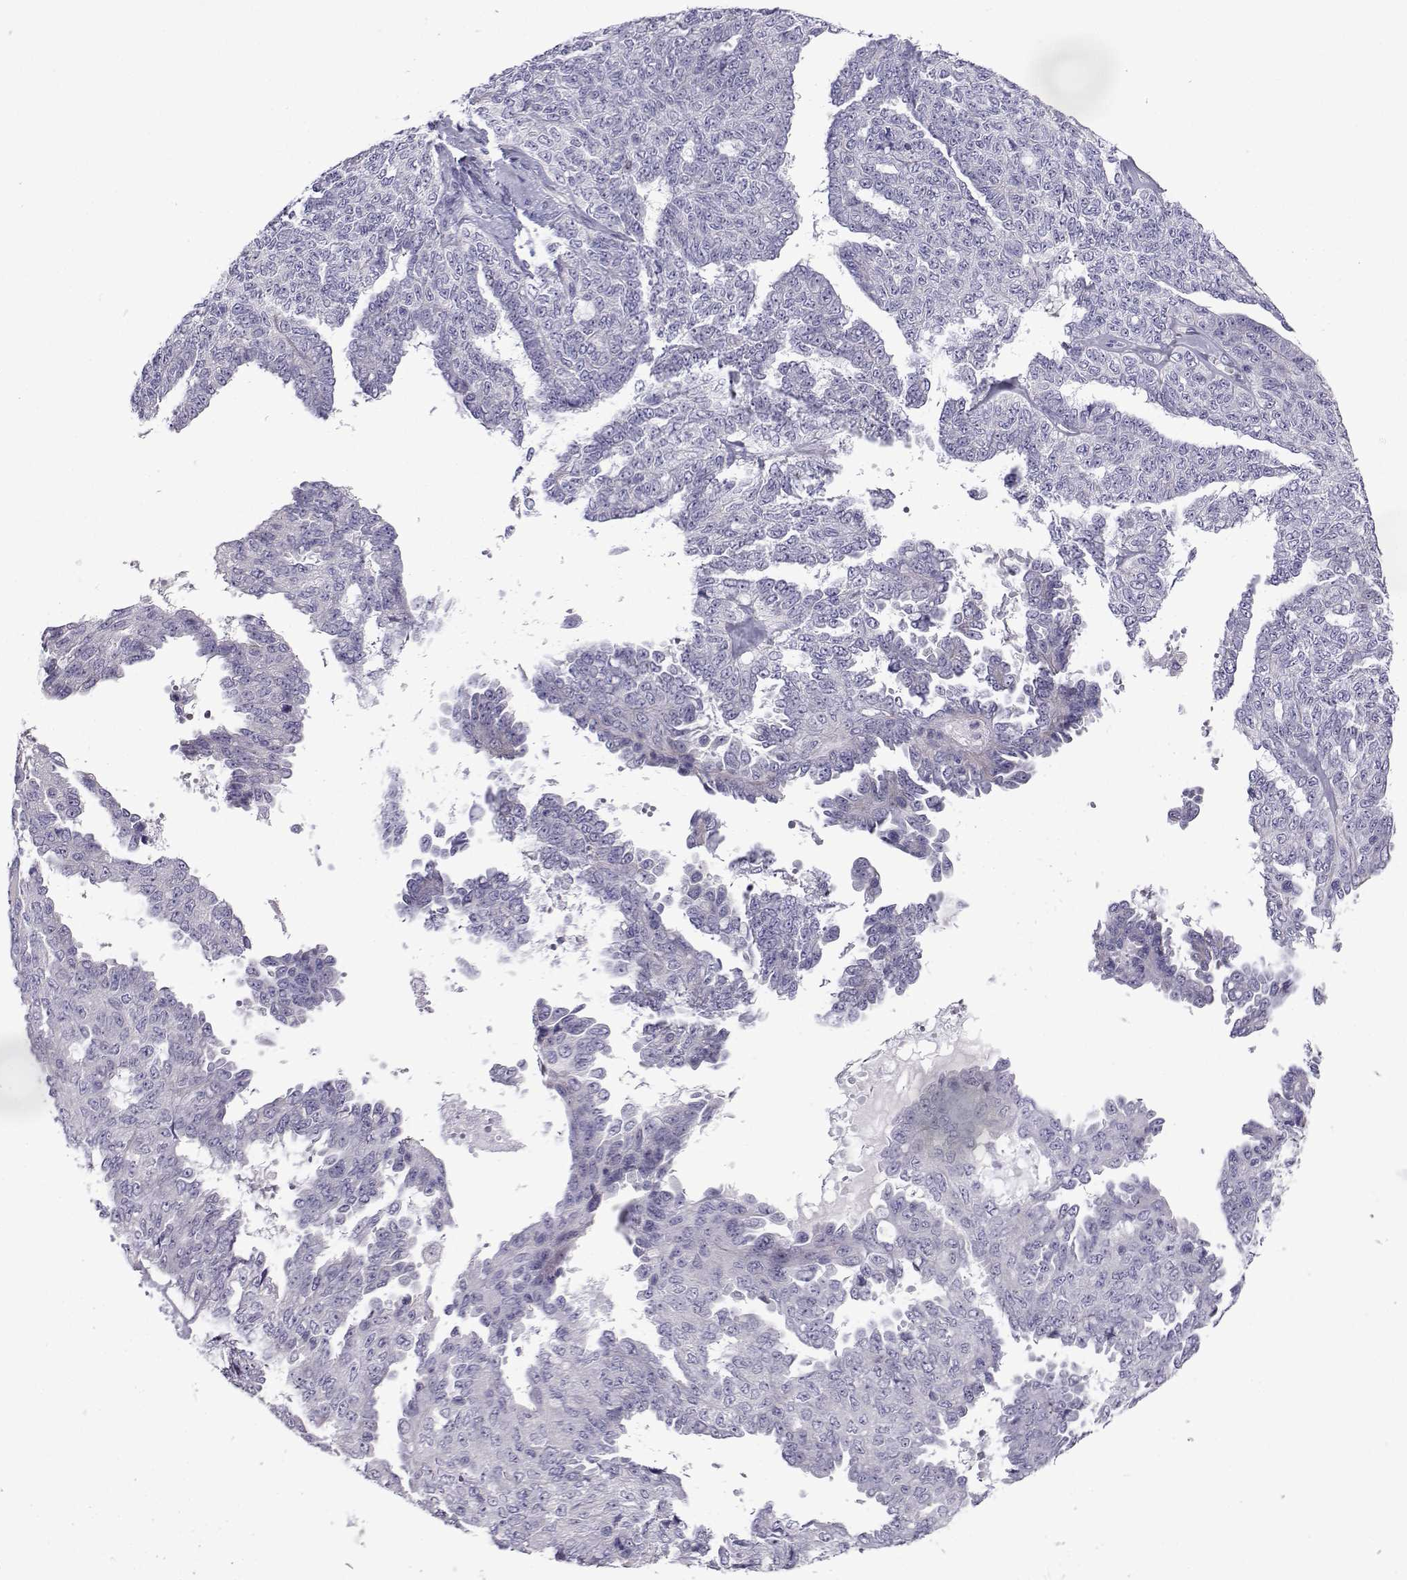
{"staining": {"intensity": "negative", "quantity": "none", "location": "none"}, "tissue": "ovarian cancer", "cell_type": "Tumor cells", "image_type": "cancer", "snomed": [{"axis": "morphology", "description": "Cystadenocarcinoma, serous, NOS"}, {"axis": "topography", "description": "Ovary"}], "caption": "This is an immunohistochemistry (IHC) photomicrograph of human serous cystadenocarcinoma (ovarian). There is no positivity in tumor cells.", "gene": "COL22A1", "patient": {"sex": "female", "age": 71}}